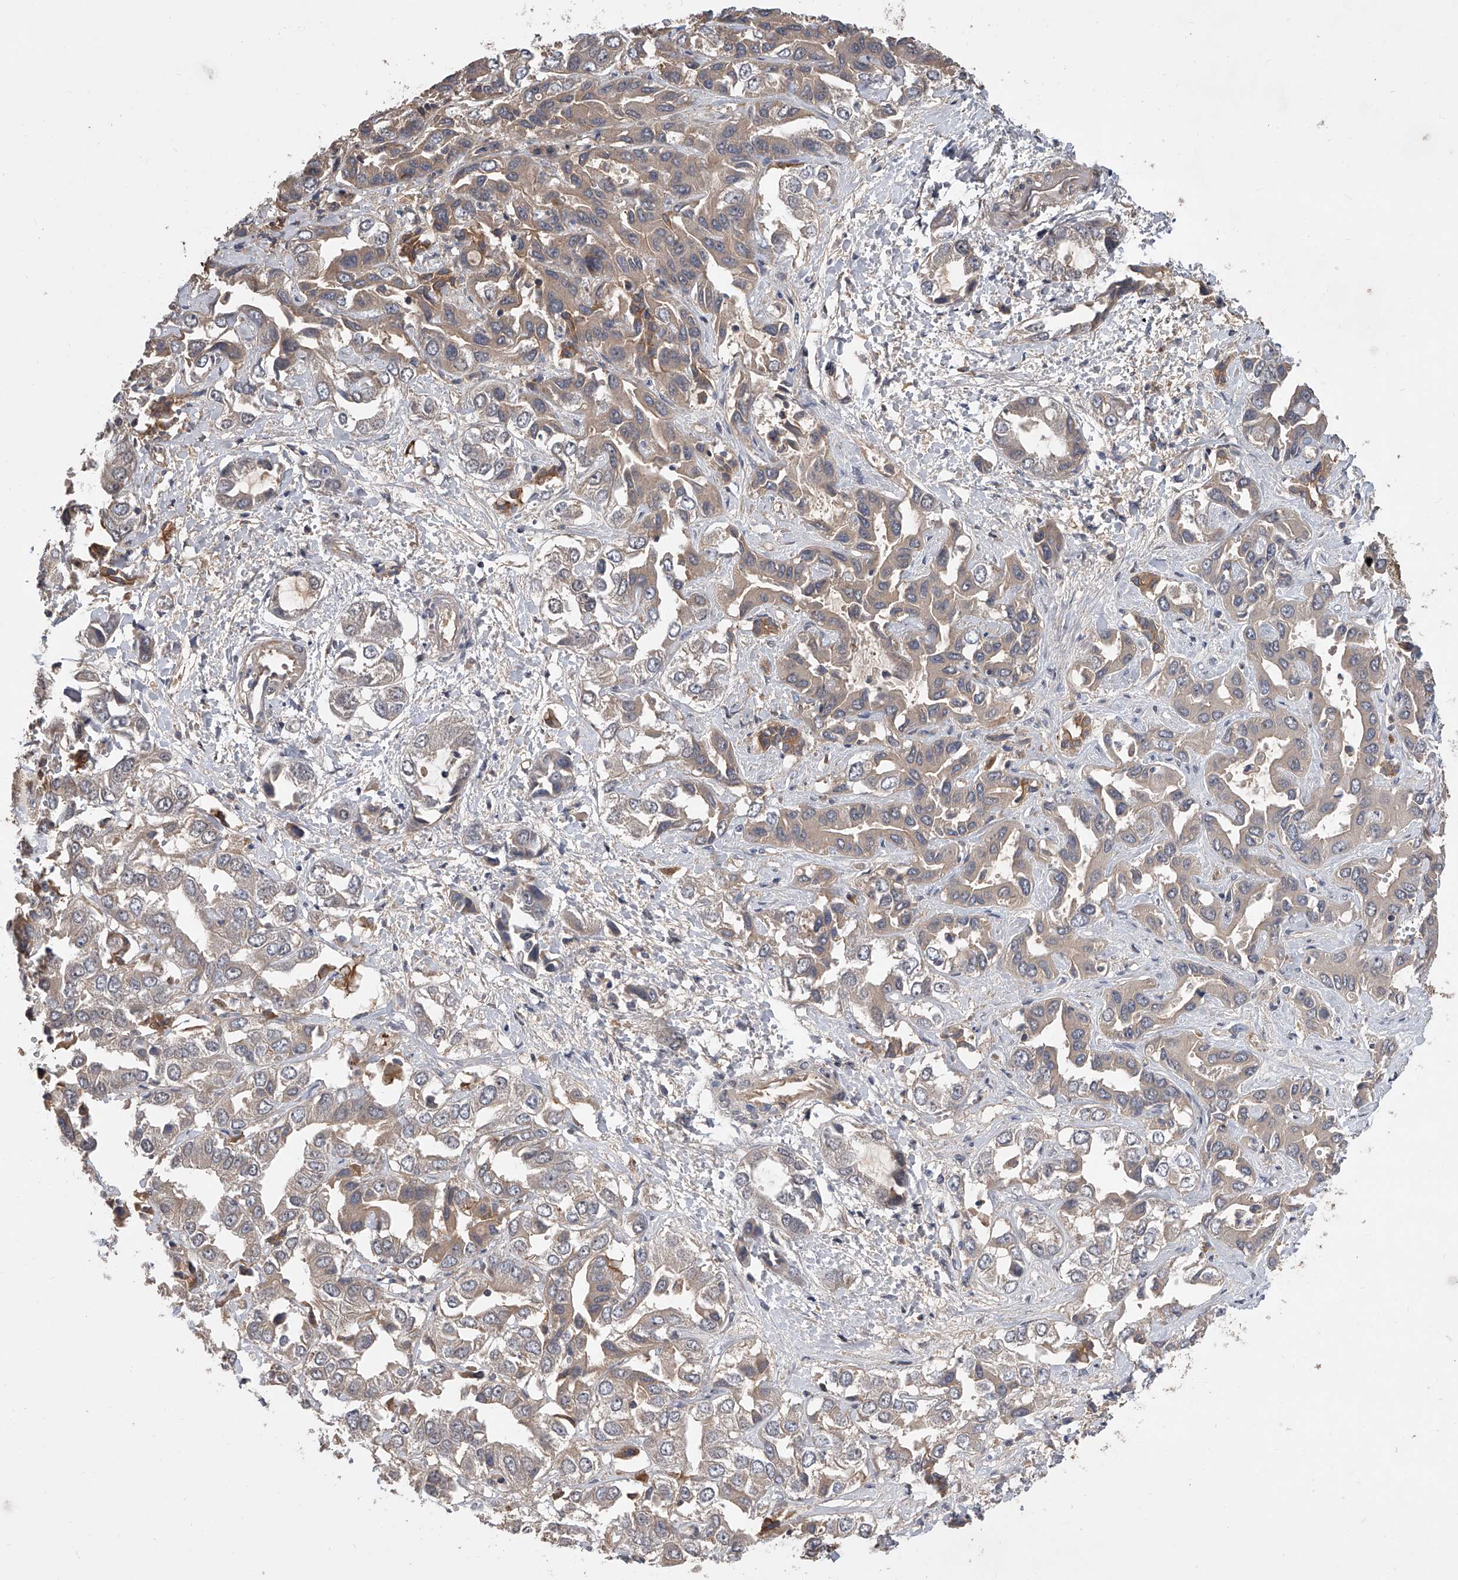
{"staining": {"intensity": "negative", "quantity": "none", "location": "none"}, "tissue": "liver cancer", "cell_type": "Tumor cells", "image_type": "cancer", "snomed": [{"axis": "morphology", "description": "Cholangiocarcinoma"}, {"axis": "topography", "description": "Liver"}], "caption": "An immunohistochemistry micrograph of liver cancer (cholangiocarcinoma) is shown. There is no staining in tumor cells of liver cancer (cholangiocarcinoma).", "gene": "USP47", "patient": {"sex": "female", "age": 52}}